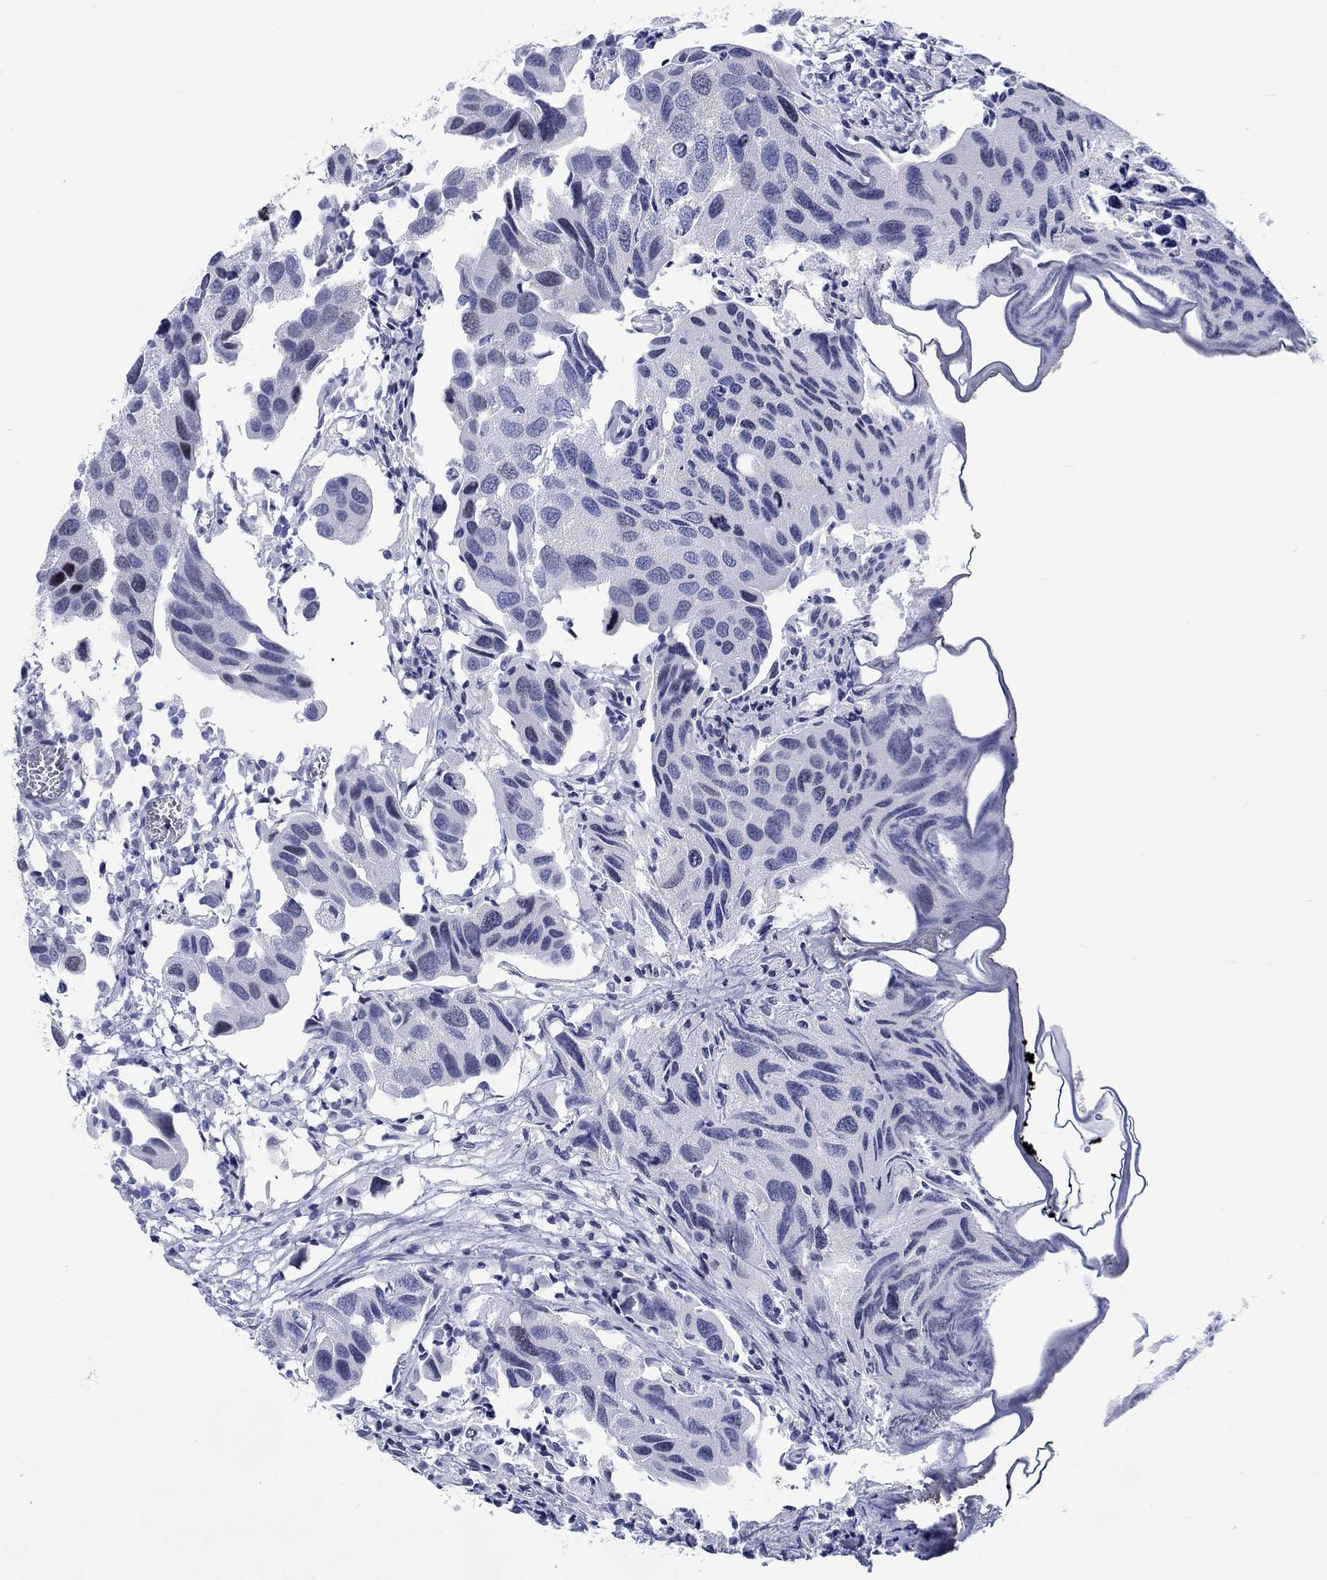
{"staining": {"intensity": "negative", "quantity": "none", "location": "none"}, "tissue": "urothelial cancer", "cell_type": "Tumor cells", "image_type": "cancer", "snomed": [{"axis": "morphology", "description": "Urothelial carcinoma, High grade"}, {"axis": "topography", "description": "Urinary bladder"}], "caption": "Immunohistochemistry photomicrograph of neoplastic tissue: human urothelial carcinoma (high-grade) stained with DAB demonstrates no significant protein expression in tumor cells.", "gene": "CDCA2", "patient": {"sex": "male", "age": 79}}